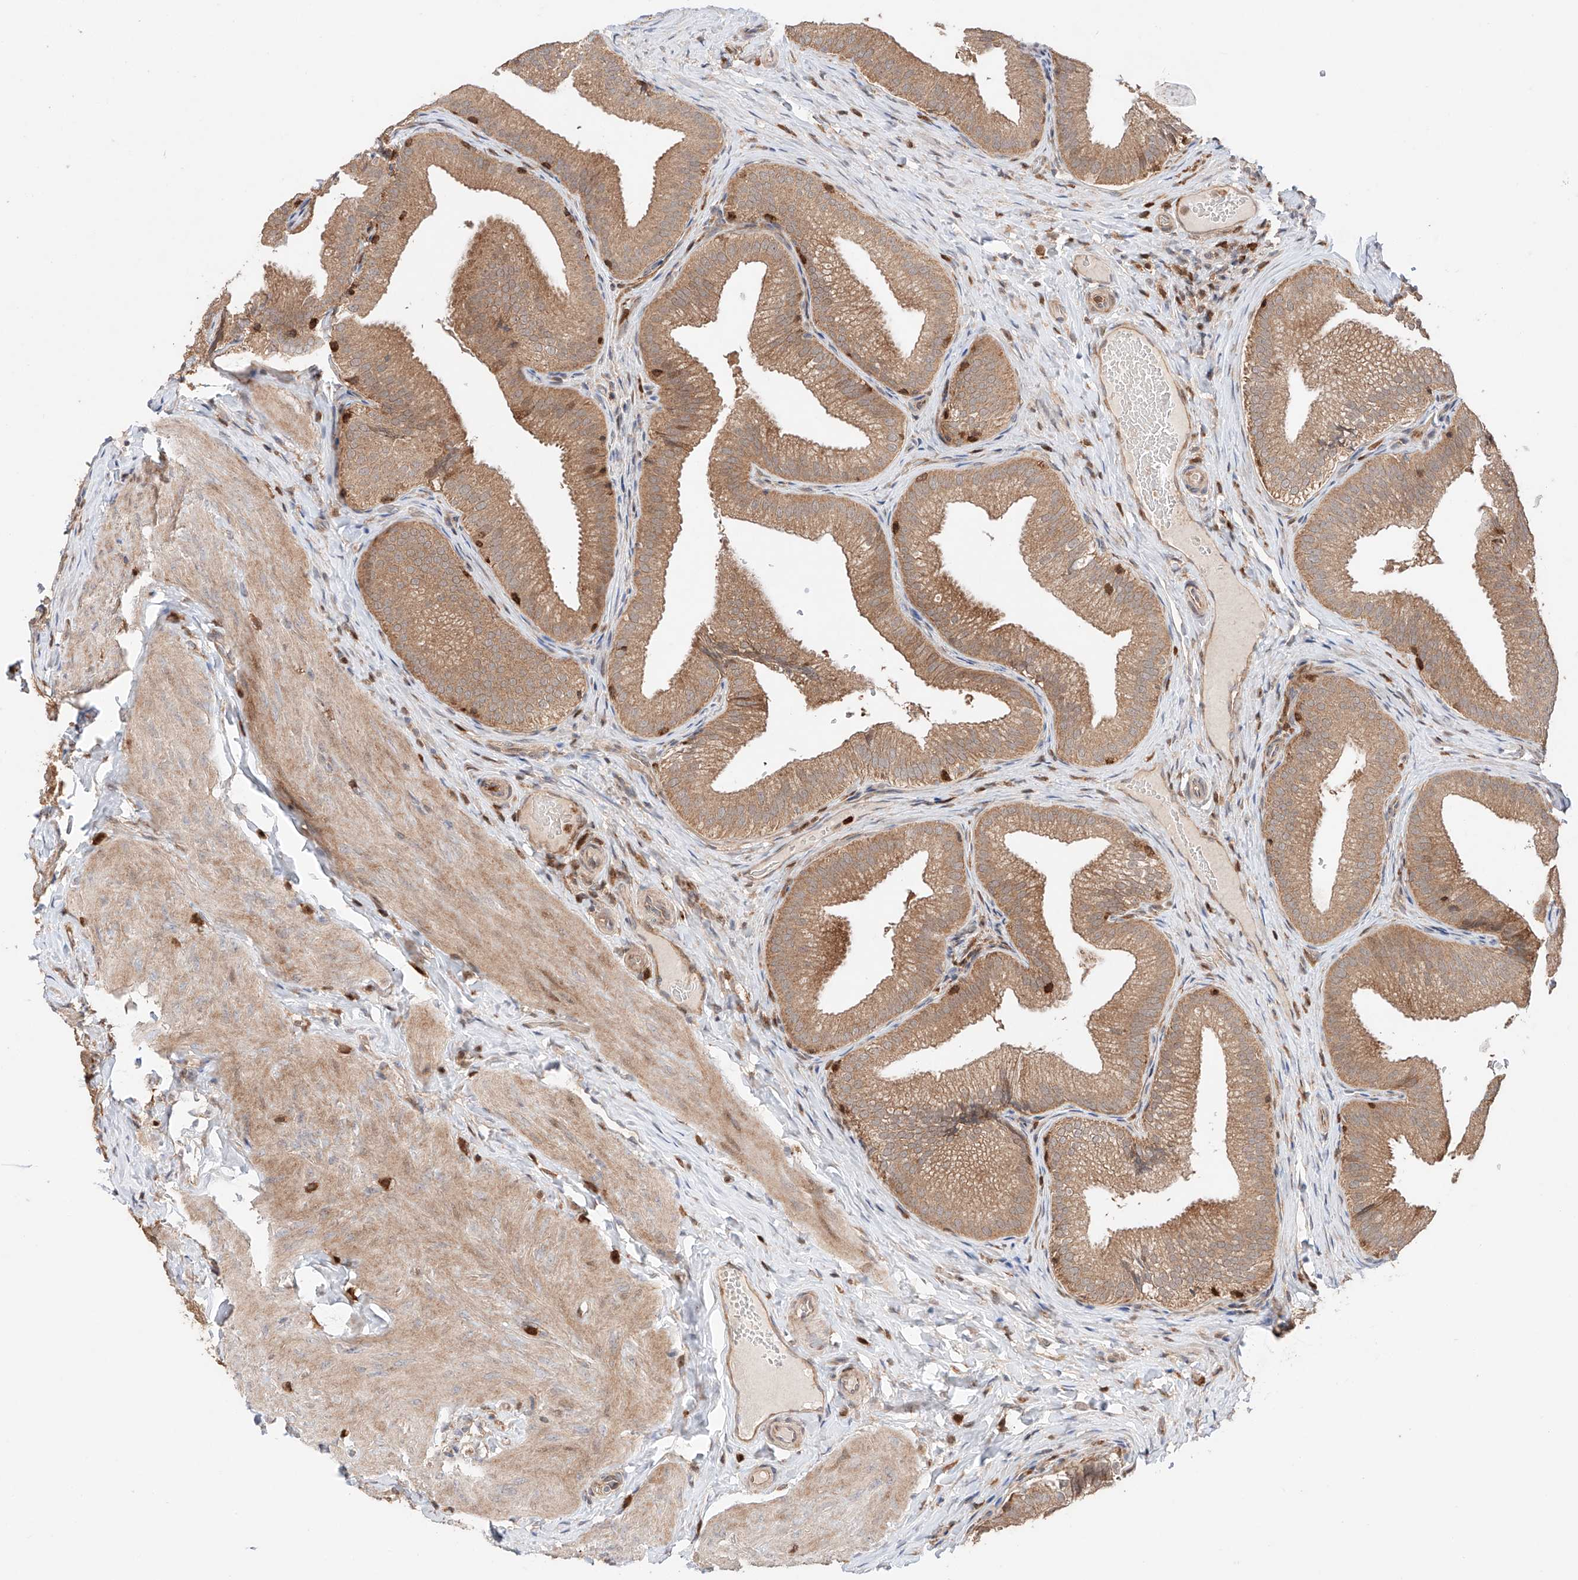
{"staining": {"intensity": "moderate", "quantity": ">75%", "location": "cytoplasmic/membranous"}, "tissue": "gallbladder", "cell_type": "Glandular cells", "image_type": "normal", "snomed": [{"axis": "morphology", "description": "Normal tissue, NOS"}, {"axis": "topography", "description": "Gallbladder"}], "caption": "A high-resolution histopathology image shows immunohistochemistry (IHC) staining of benign gallbladder, which shows moderate cytoplasmic/membranous staining in approximately >75% of glandular cells. (DAB (3,3'-diaminobenzidine) IHC with brightfield microscopy, high magnification).", "gene": "IGSF22", "patient": {"sex": "female", "age": 30}}